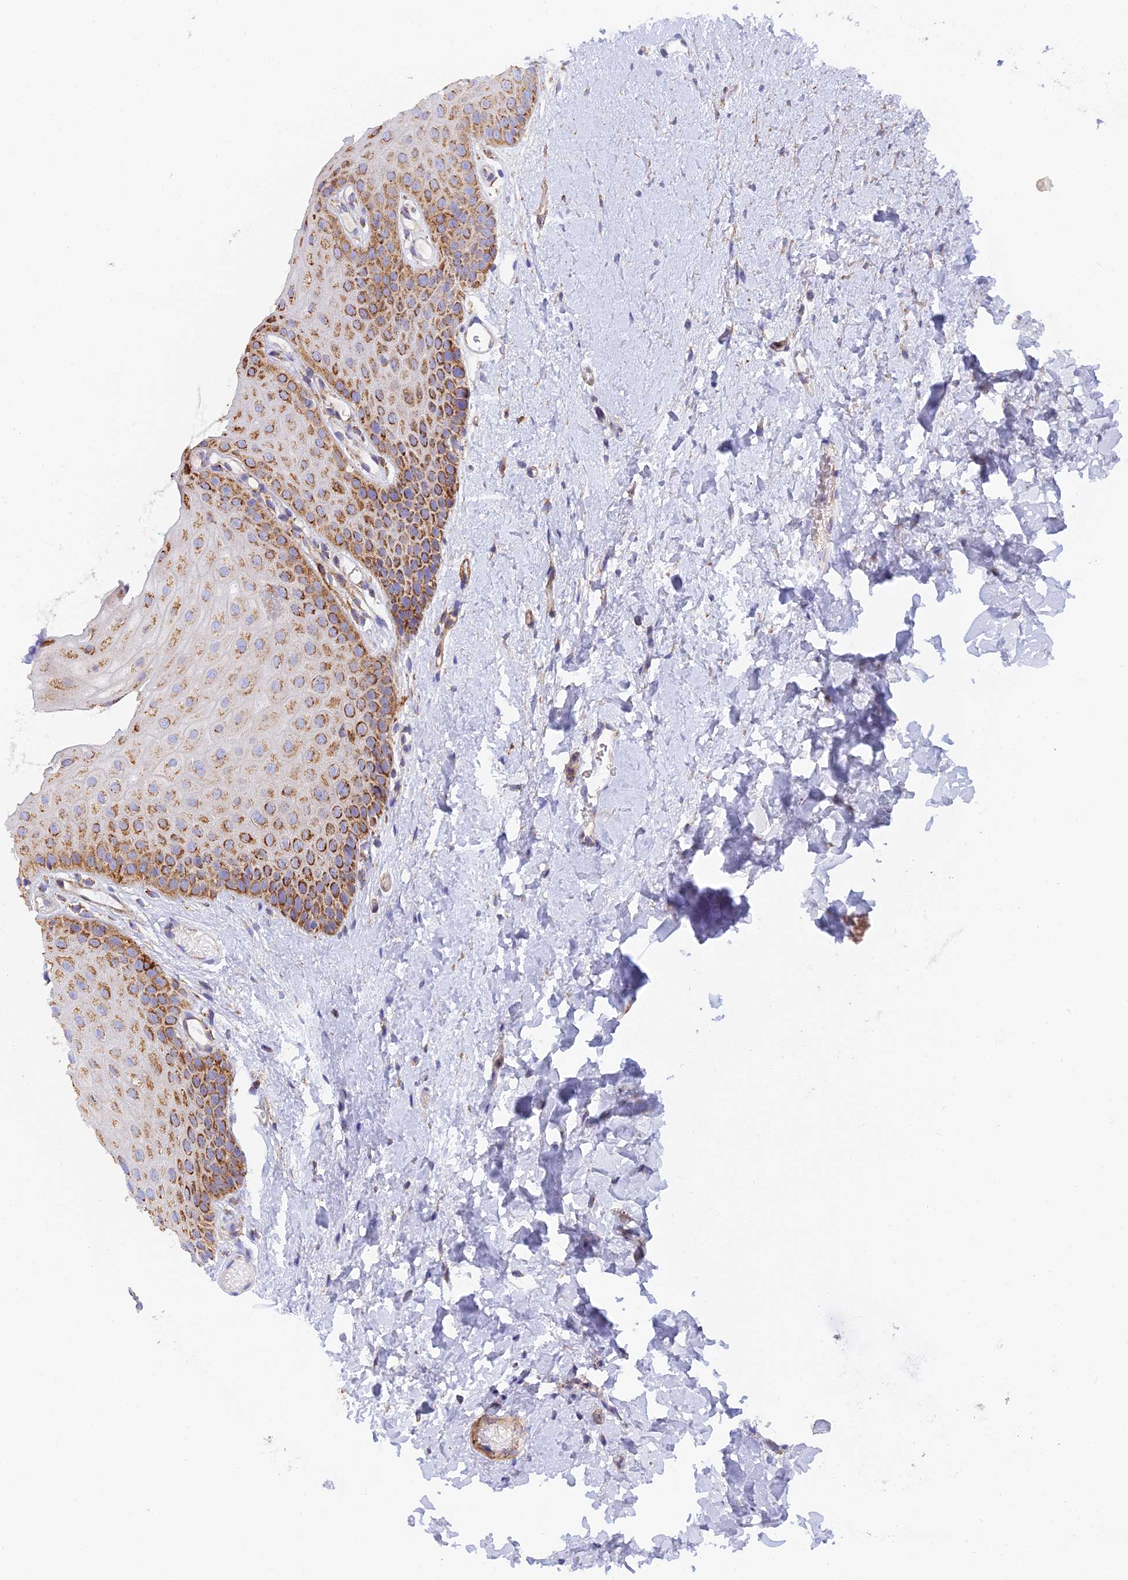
{"staining": {"intensity": "moderate", "quantity": ">75%", "location": "cytoplasmic/membranous"}, "tissue": "oral mucosa", "cell_type": "Squamous epithelial cells", "image_type": "normal", "snomed": [{"axis": "morphology", "description": "Normal tissue, NOS"}, {"axis": "topography", "description": "Oral tissue"}], "caption": "Brown immunohistochemical staining in benign human oral mucosa reveals moderate cytoplasmic/membranous positivity in about >75% of squamous epithelial cells.", "gene": "CSPG4", "patient": {"sex": "female", "age": 67}}